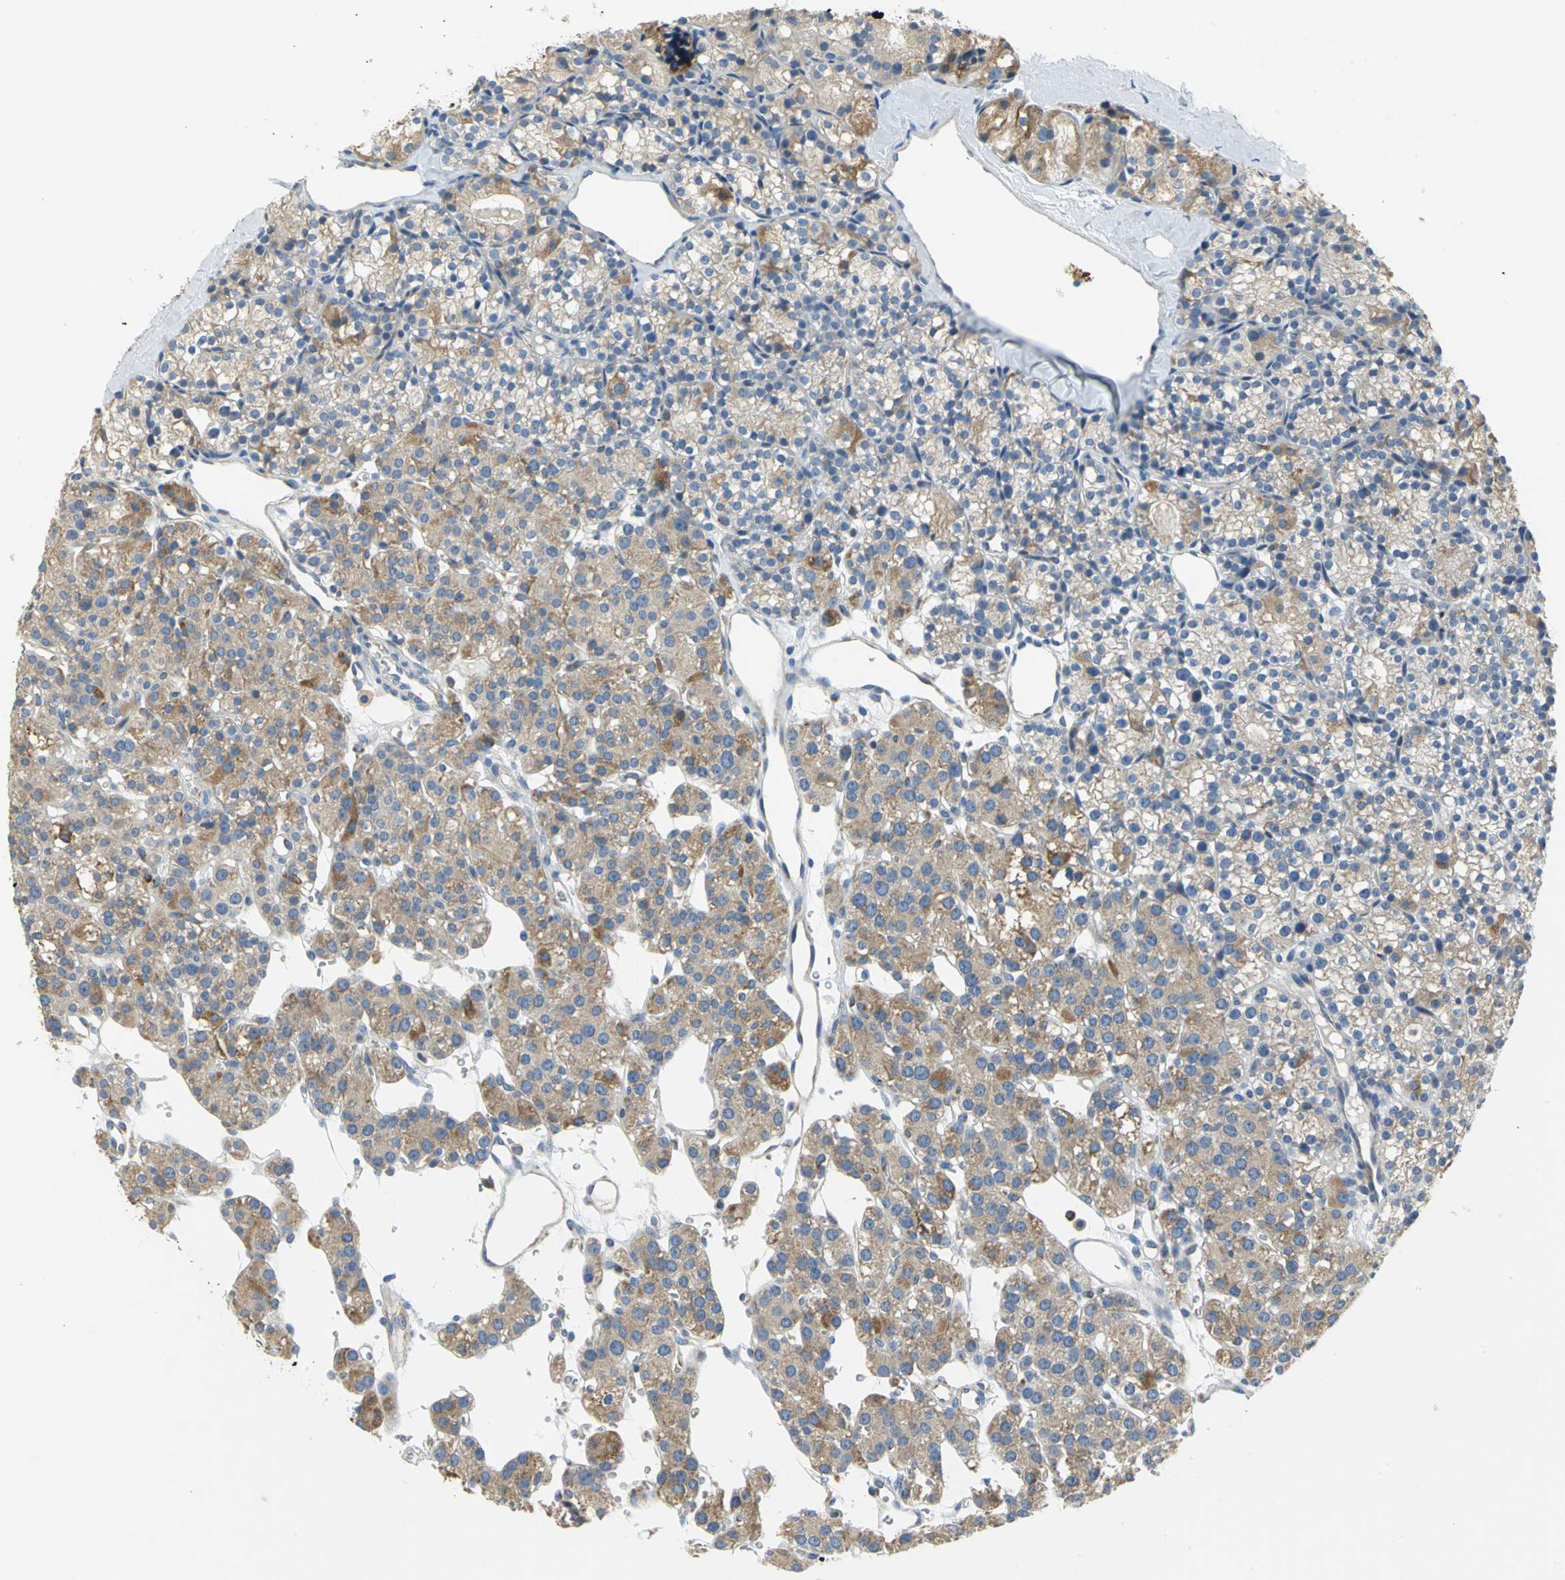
{"staining": {"intensity": "strong", "quantity": ">75%", "location": "cytoplasmic/membranous"}, "tissue": "parathyroid gland", "cell_type": "Glandular cells", "image_type": "normal", "snomed": [{"axis": "morphology", "description": "Normal tissue, NOS"}, {"axis": "topography", "description": "Parathyroid gland"}], "caption": "IHC photomicrograph of benign parathyroid gland: human parathyroid gland stained using immunohistochemistry (IHC) displays high levels of strong protein expression localized specifically in the cytoplasmic/membranous of glandular cells, appearing as a cytoplasmic/membranous brown color.", "gene": "TULP4", "patient": {"sex": "female", "age": 64}}